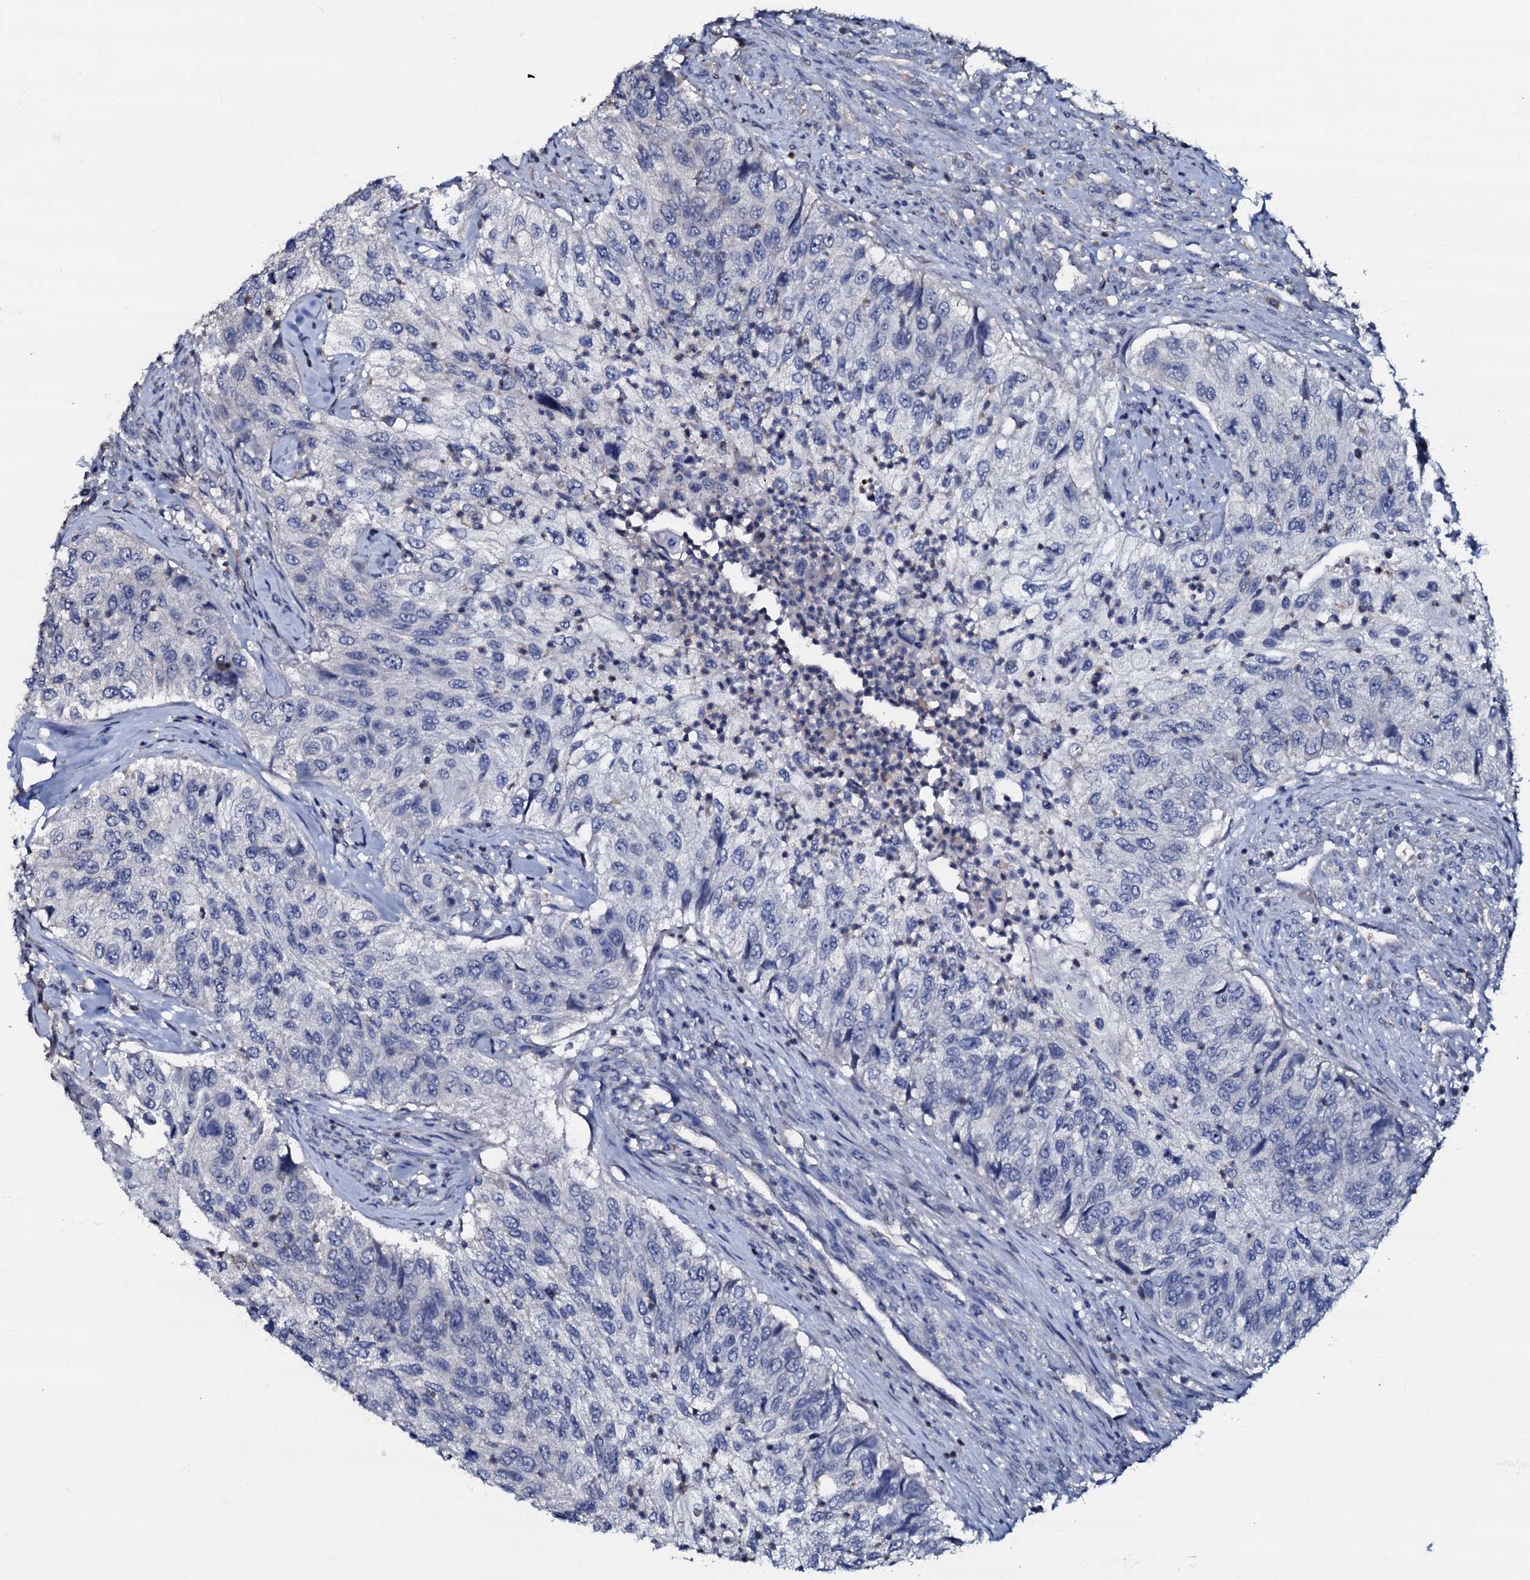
{"staining": {"intensity": "negative", "quantity": "none", "location": "none"}, "tissue": "urothelial cancer", "cell_type": "Tumor cells", "image_type": "cancer", "snomed": [{"axis": "morphology", "description": "Urothelial carcinoma, High grade"}, {"axis": "topography", "description": "Urinary bladder"}], "caption": "IHC image of urothelial cancer stained for a protein (brown), which exhibits no expression in tumor cells.", "gene": "CPNE2", "patient": {"sex": "female", "age": 60}}